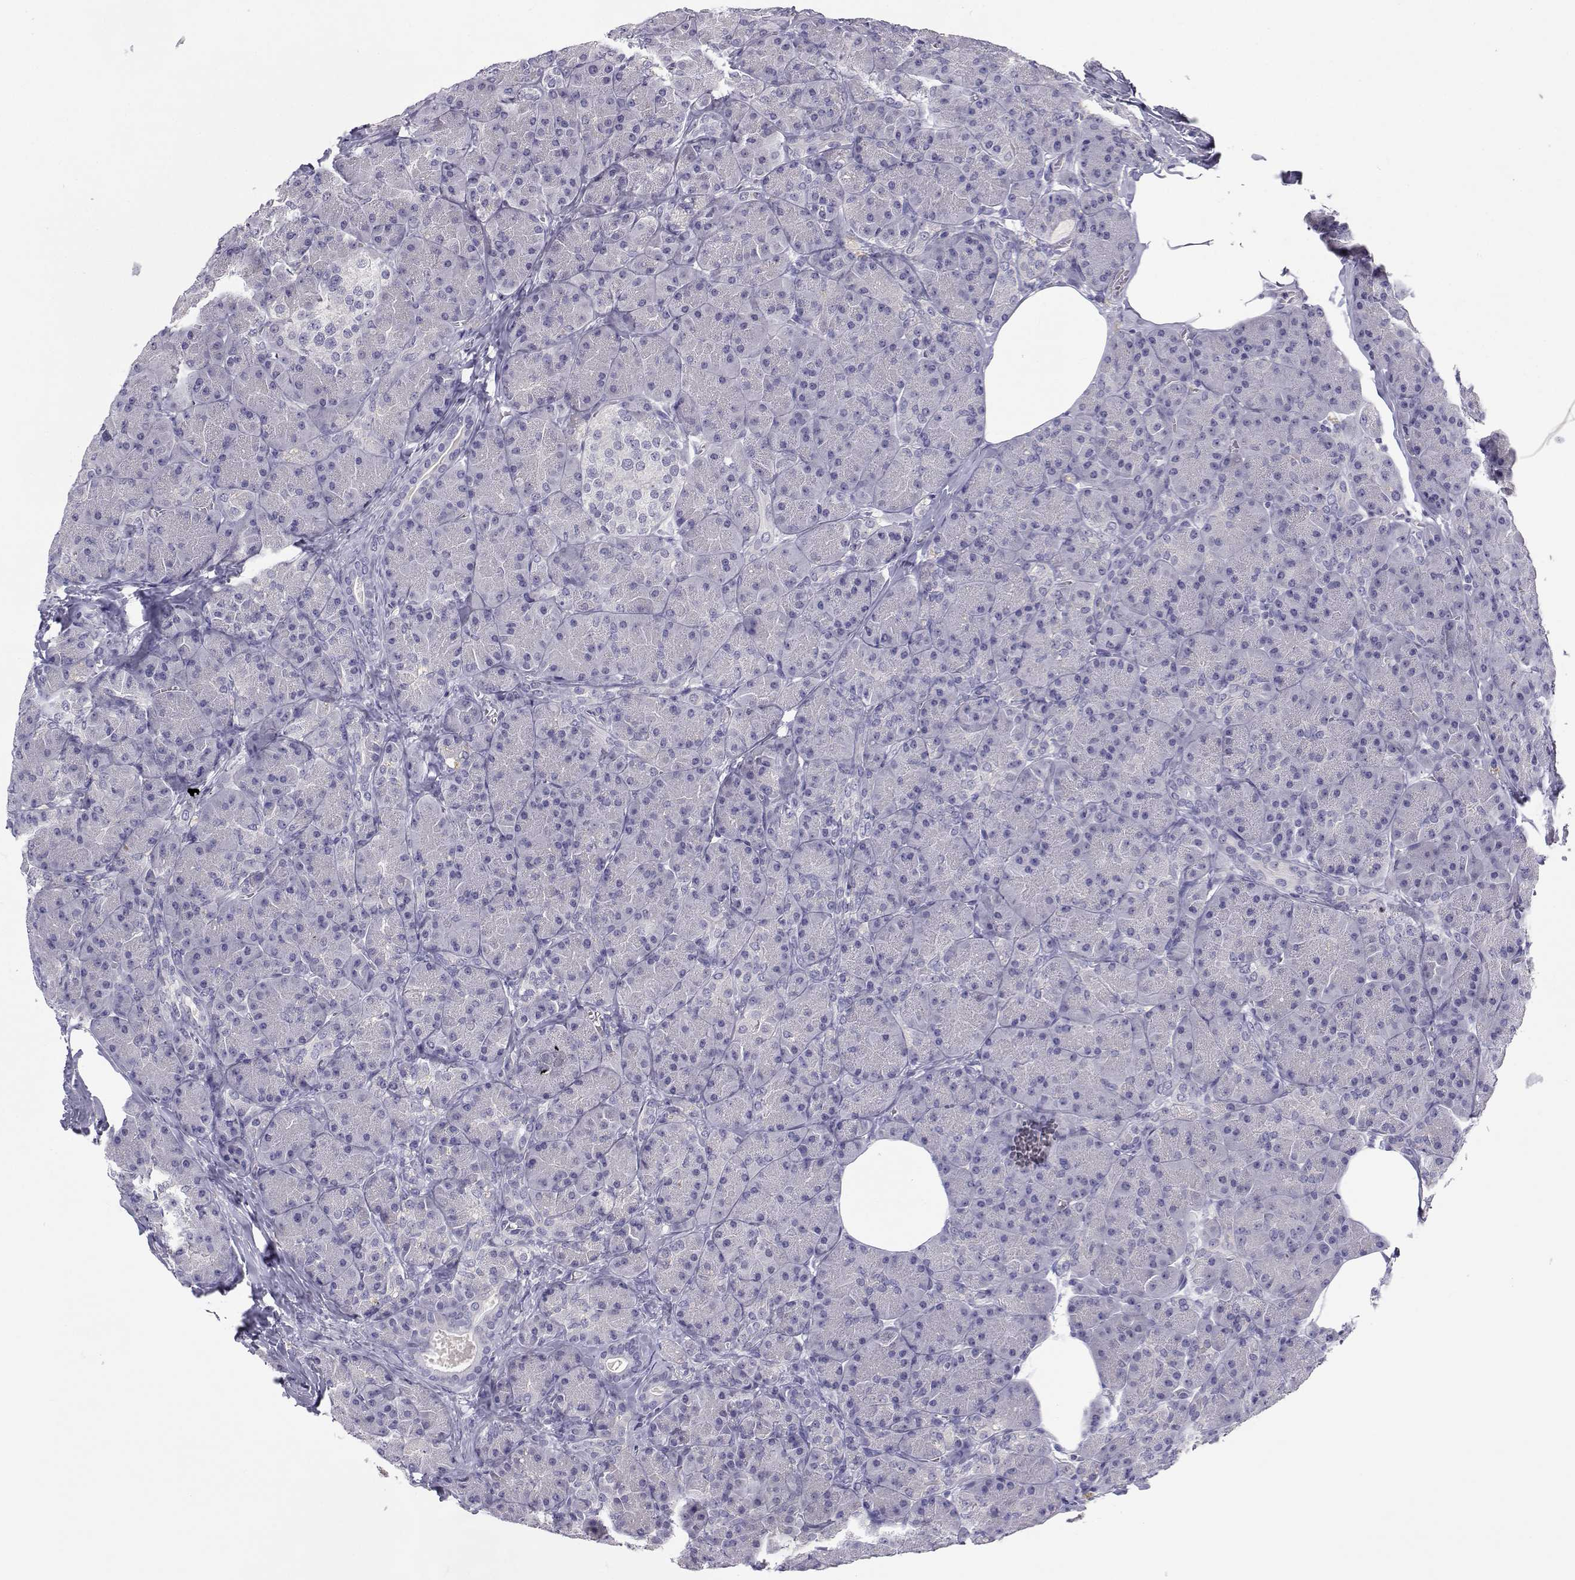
{"staining": {"intensity": "negative", "quantity": "none", "location": "none"}, "tissue": "pancreas", "cell_type": "Exocrine glandular cells", "image_type": "normal", "snomed": [{"axis": "morphology", "description": "Normal tissue, NOS"}, {"axis": "topography", "description": "Pancreas"}], "caption": "Immunohistochemistry of normal human pancreas displays no expression in exocrine glandular cells.", "gene": "SLC6A3", "patient": {"sex": "male", "age": 57}}